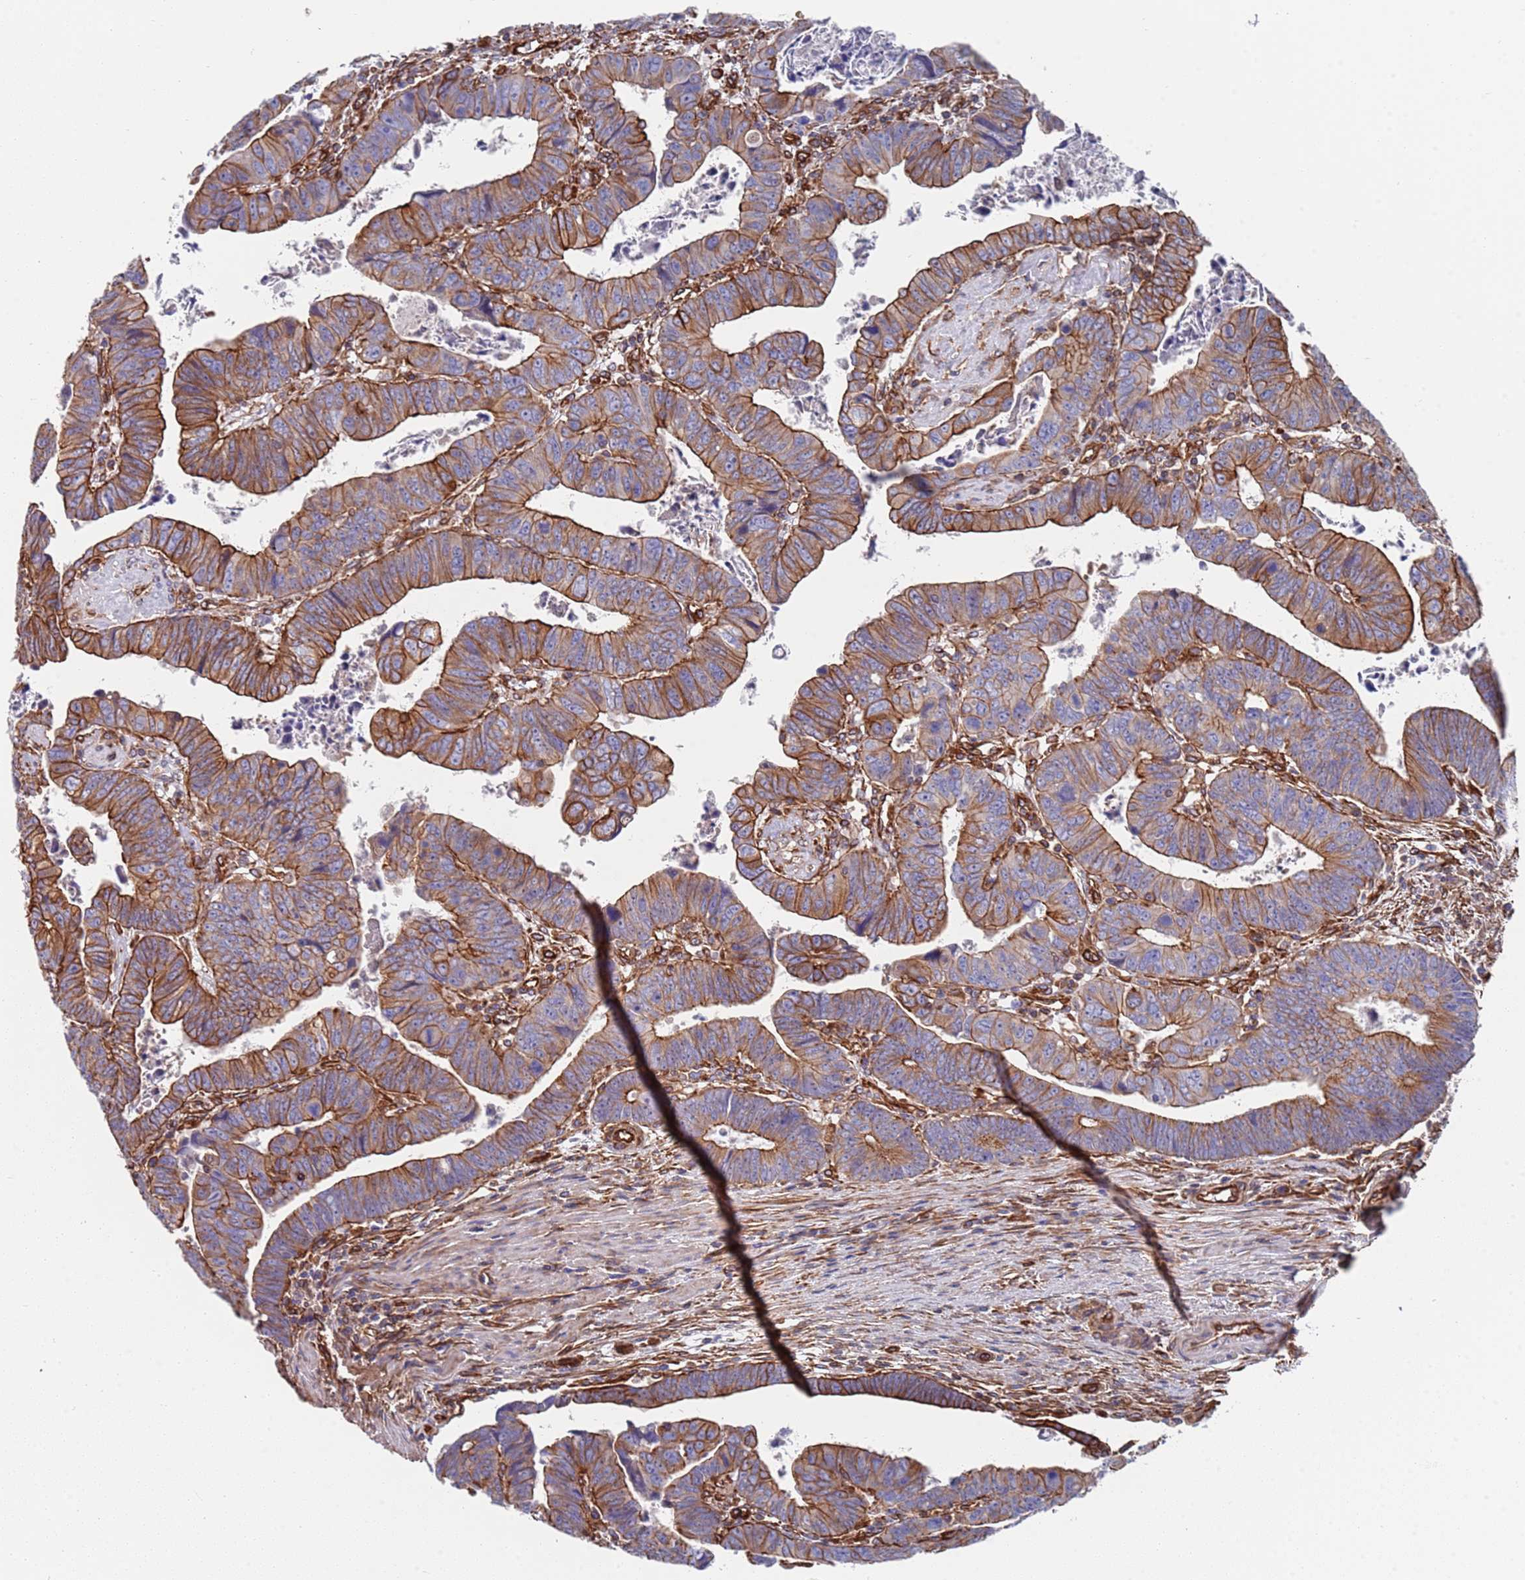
{"staining": {"intensity": "moderate", "quantity": ">75%", "location": "cytoplasmic/membranous"}, "tissue": "colorectal cancer", "cell_type": "Tumor cells", "image_type": "cancer", "snomed": [{"axis": "morphology", "description": "Normal tissue, NOS"}, {"axis": "morphology", "description": "Adenocarcinoma, NOS"}, {"axis": "topography", "description": "Rectum"}], "caption": "Immunohistochemical staining of colorectal adenocarcinoma shows medium levels of moderate cytoplasmic/membranous protein positivity in approximately >75% of tumor cells.", "gene": "JAKMIP2", "patient": {"sex": "female", "age": 65}}